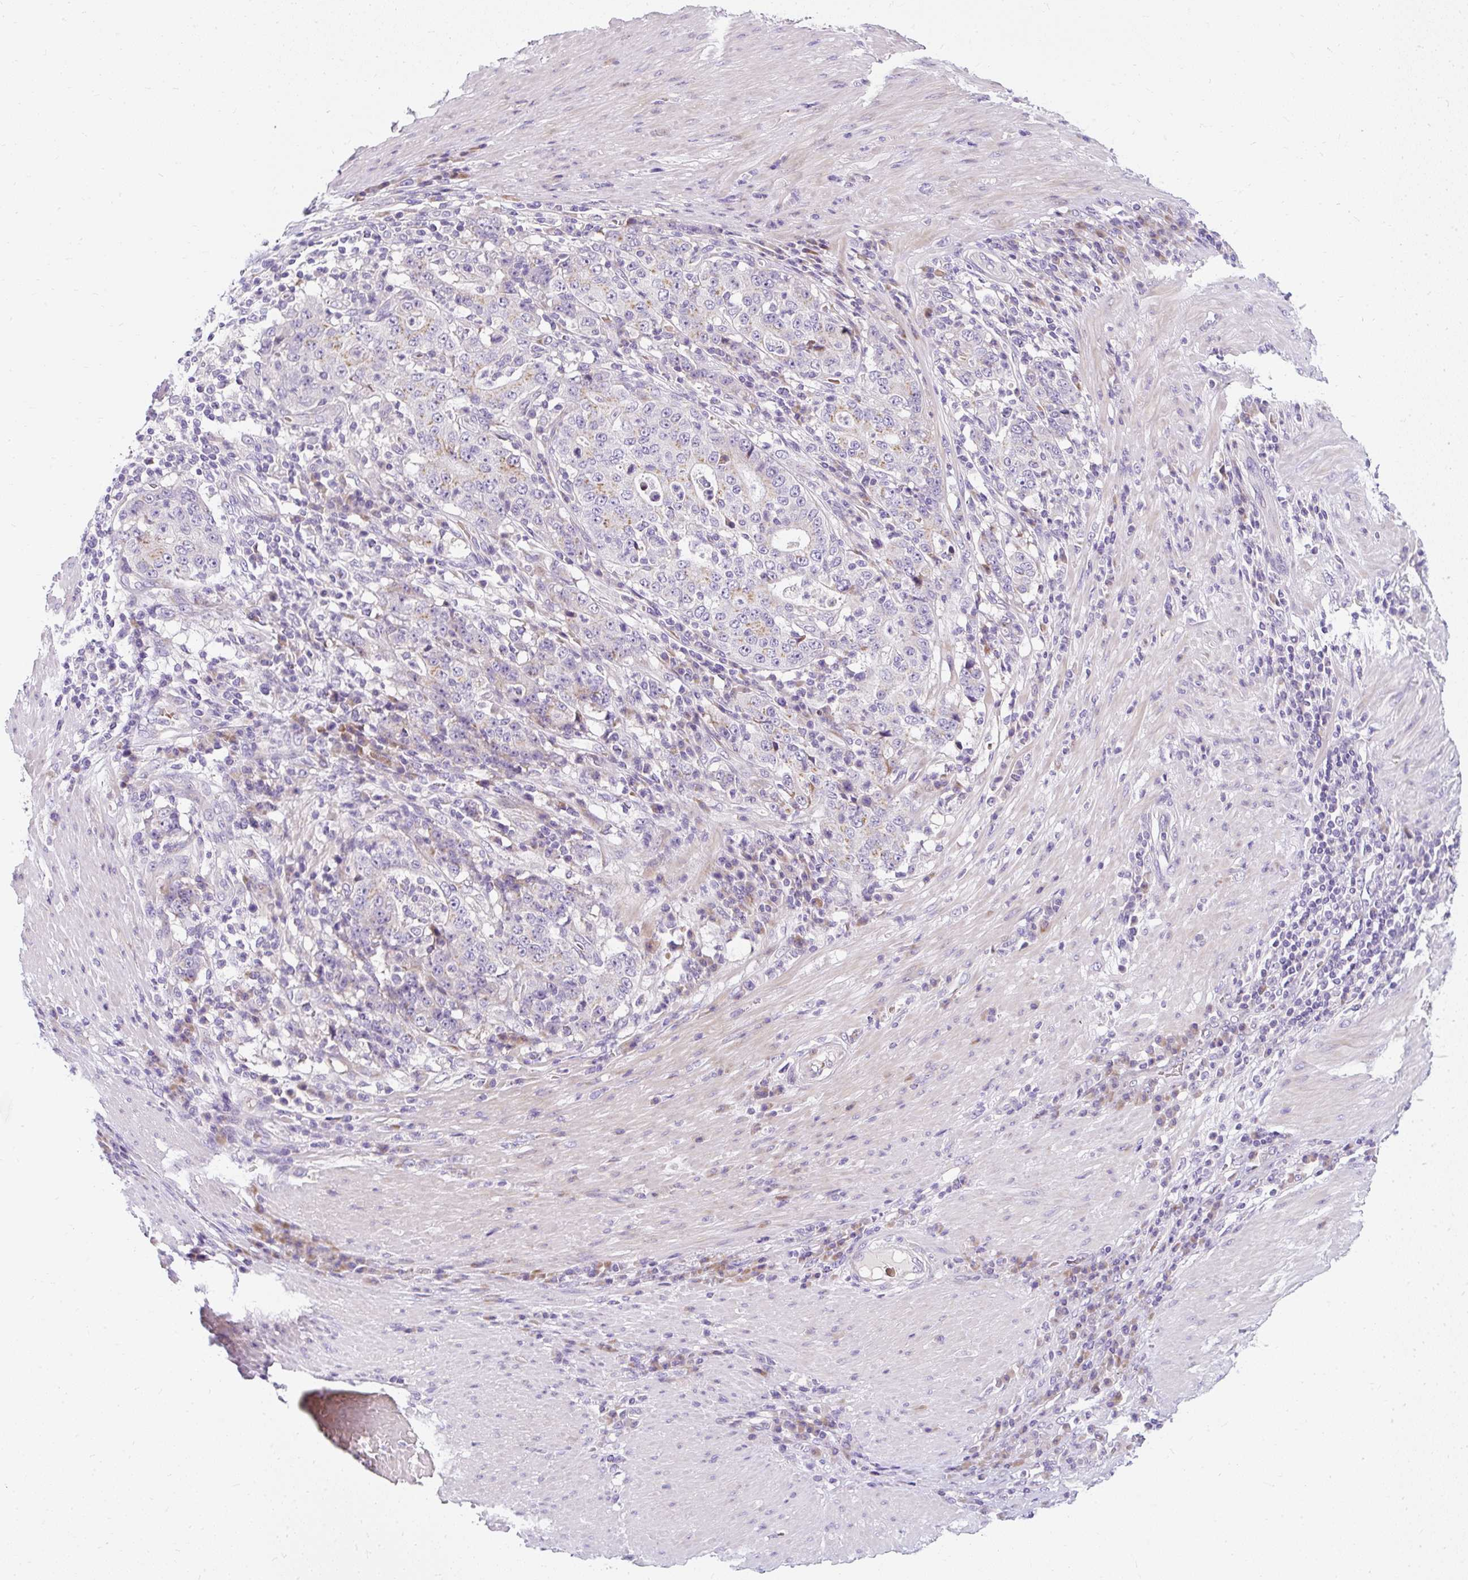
{"staining": {"intensity": "weak", "quantity": "25%-75%", "location": "cytoplasmic/membranous"}, "tissue": "stomach cancer", "cell_type": "Tumor cells", "image_type": "cancer", "snomed": [{"axis": "morphology", "description": "Normal tissue, NOS"}, {"axis": "morphology", "description": "Adenocarcinoma, NOS"}, {"axis": "topography", "description": "Stomach, upper"}, {"axis": "topography", "description": "Stomach"}], "caption": "Weak cytoplasmic/membranous staining is present in about 25%-75% of tumor cells in stomach cancer. (Brightfield microscopy of DAB IHC at high magnification).", "gene": "DTX4", "patient": {"sex": "male", "age": 59}}